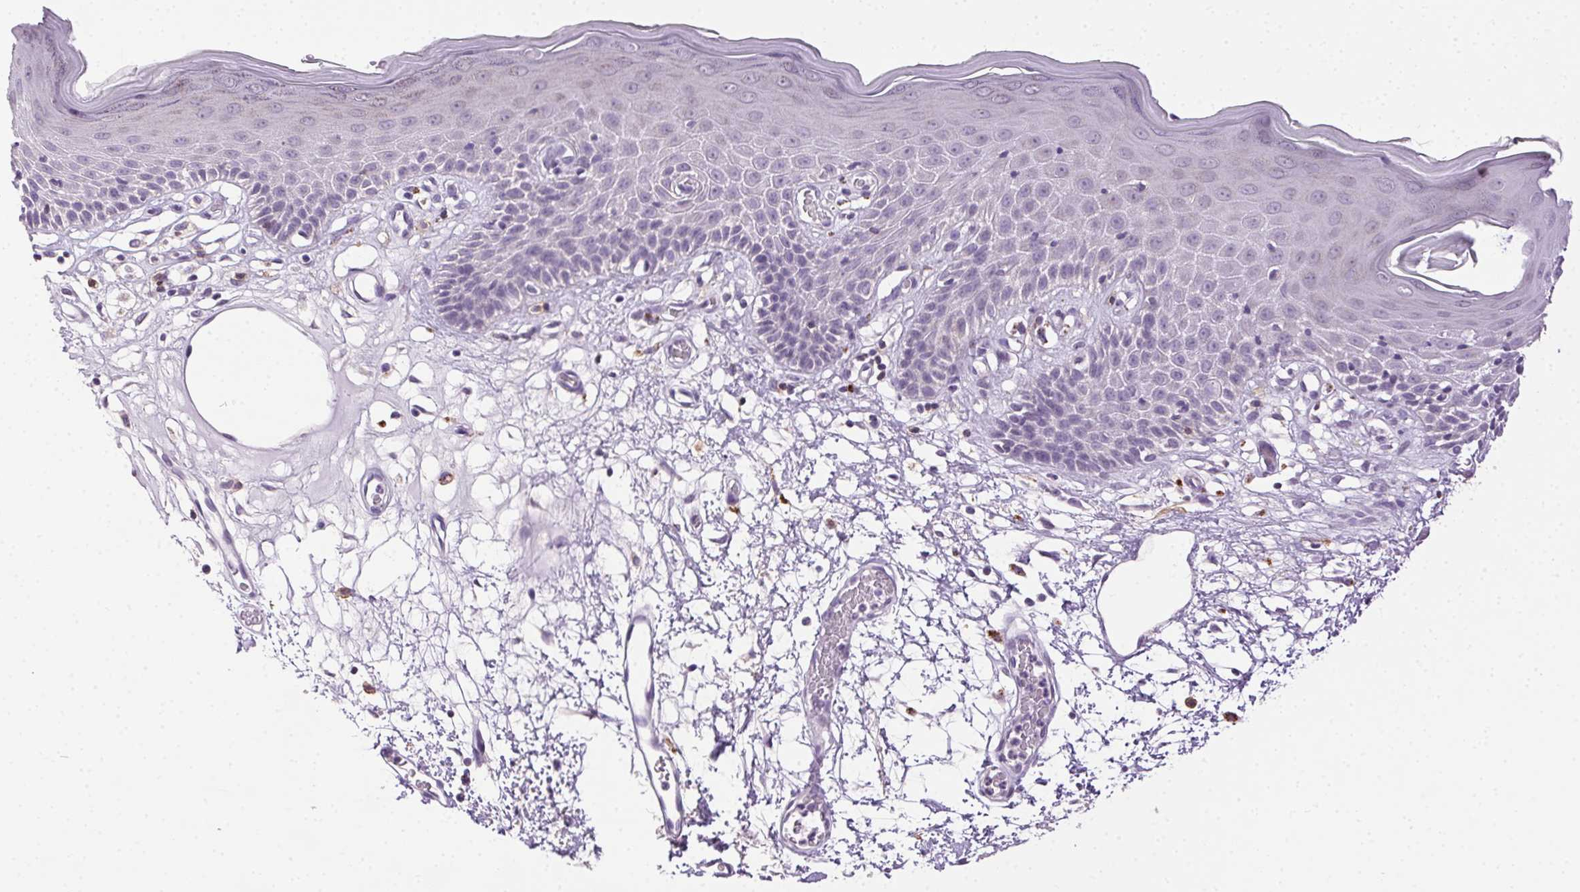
{"staining": {"intensity": "negative", "quantity": "none", "location": "none"}, "tissue": "skin", "cell_type": "Epidermal cells", "image_type": "normal", "snomed": [{"axis": "morphology", "description": "Normal tissue, NOS"}, {"axis": "topography", "description": "Vulva"}], "caption": "Epidermal cells show no significant expression in normal skin.", "gene": "AKAP5", "patient": {"sex": "female", "age": 68}}